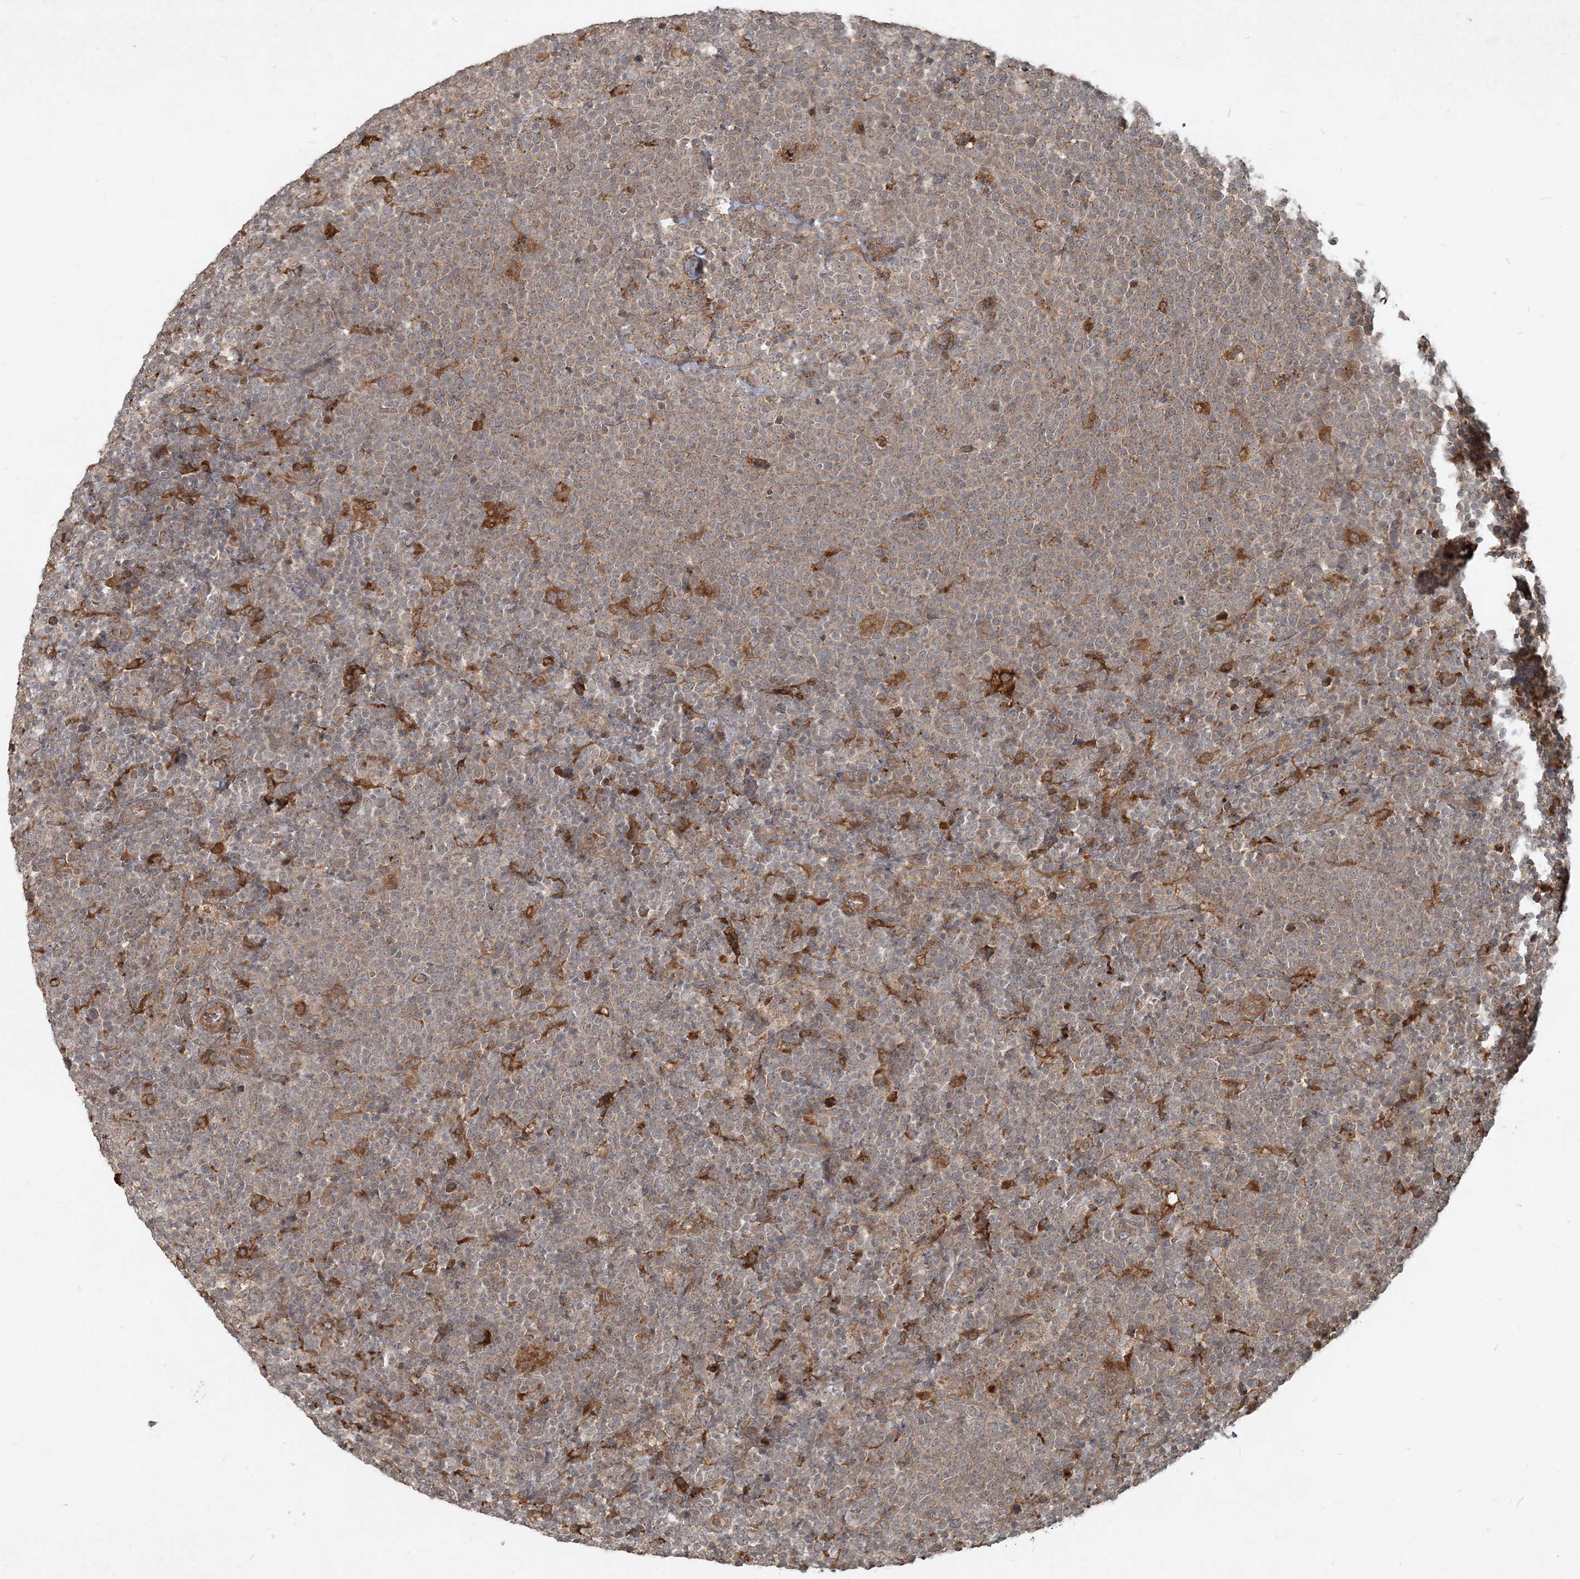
{"staining": {"intensity": "weak", "quantity": "25%-75%", "location": "cytoplasmic/membranous"}, "tissue": "lymphoma", "cell_type": "Tumor cells", "image_type": "cancer", "snomed": [{"axis": "morphology", "description": "Malignant lymphoma, non-Hodgkin's type, High grade"}, {"axis": "topography", "description": "Lymph node"}], "caption": "Immunohistochemistry (IHC) image of human high-grade malignant lymphoma, non-Hodgkin's type stained for a protein (brown), which displays low levels of weak cytoplasmic/membranous positivity in about 25%-75% of tumor cells.", "gene": "NARS1", "patient": {"sex": "male", "age": 61}}